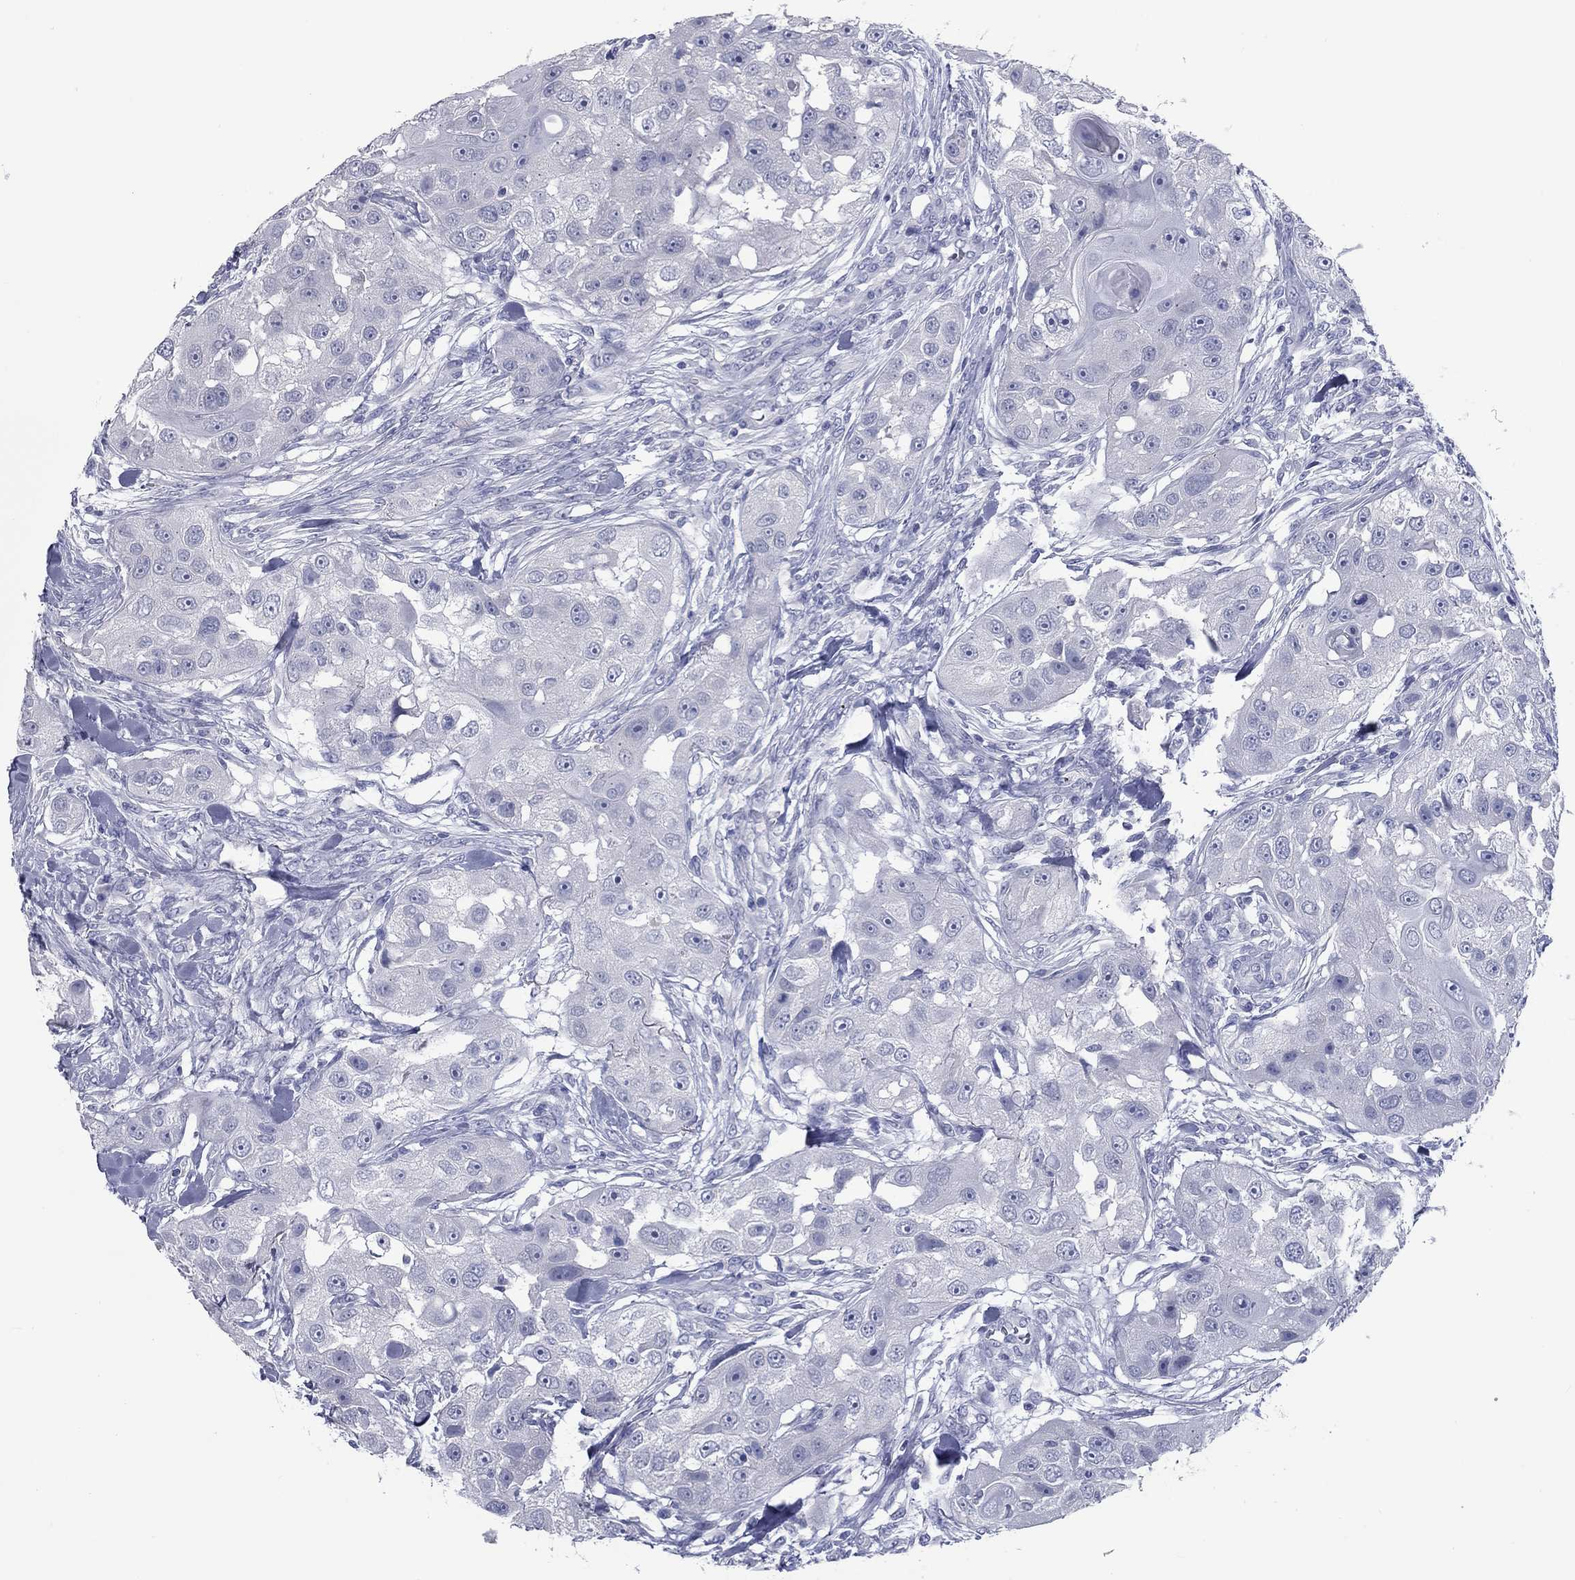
{"staining": {"intensity": "negative", "quantity": "none", "location": "none"}, "tissue": "head and neck cancer", "cell_type": "Tumor cells", "image_type": "cancer", "snomed": [{"axis": "morphology", "description": "Squamous cell carcinoma, NOS"}, {"axis": "topography", "description": "Head-Neck"}], "caption": "Micrograph shows no protein expression in tumor cells of head and neck cancer (squamous cell carcinoma) tissue.", "gene": "KIRREL2", "patient": {"sex": "male", "age": 51}}